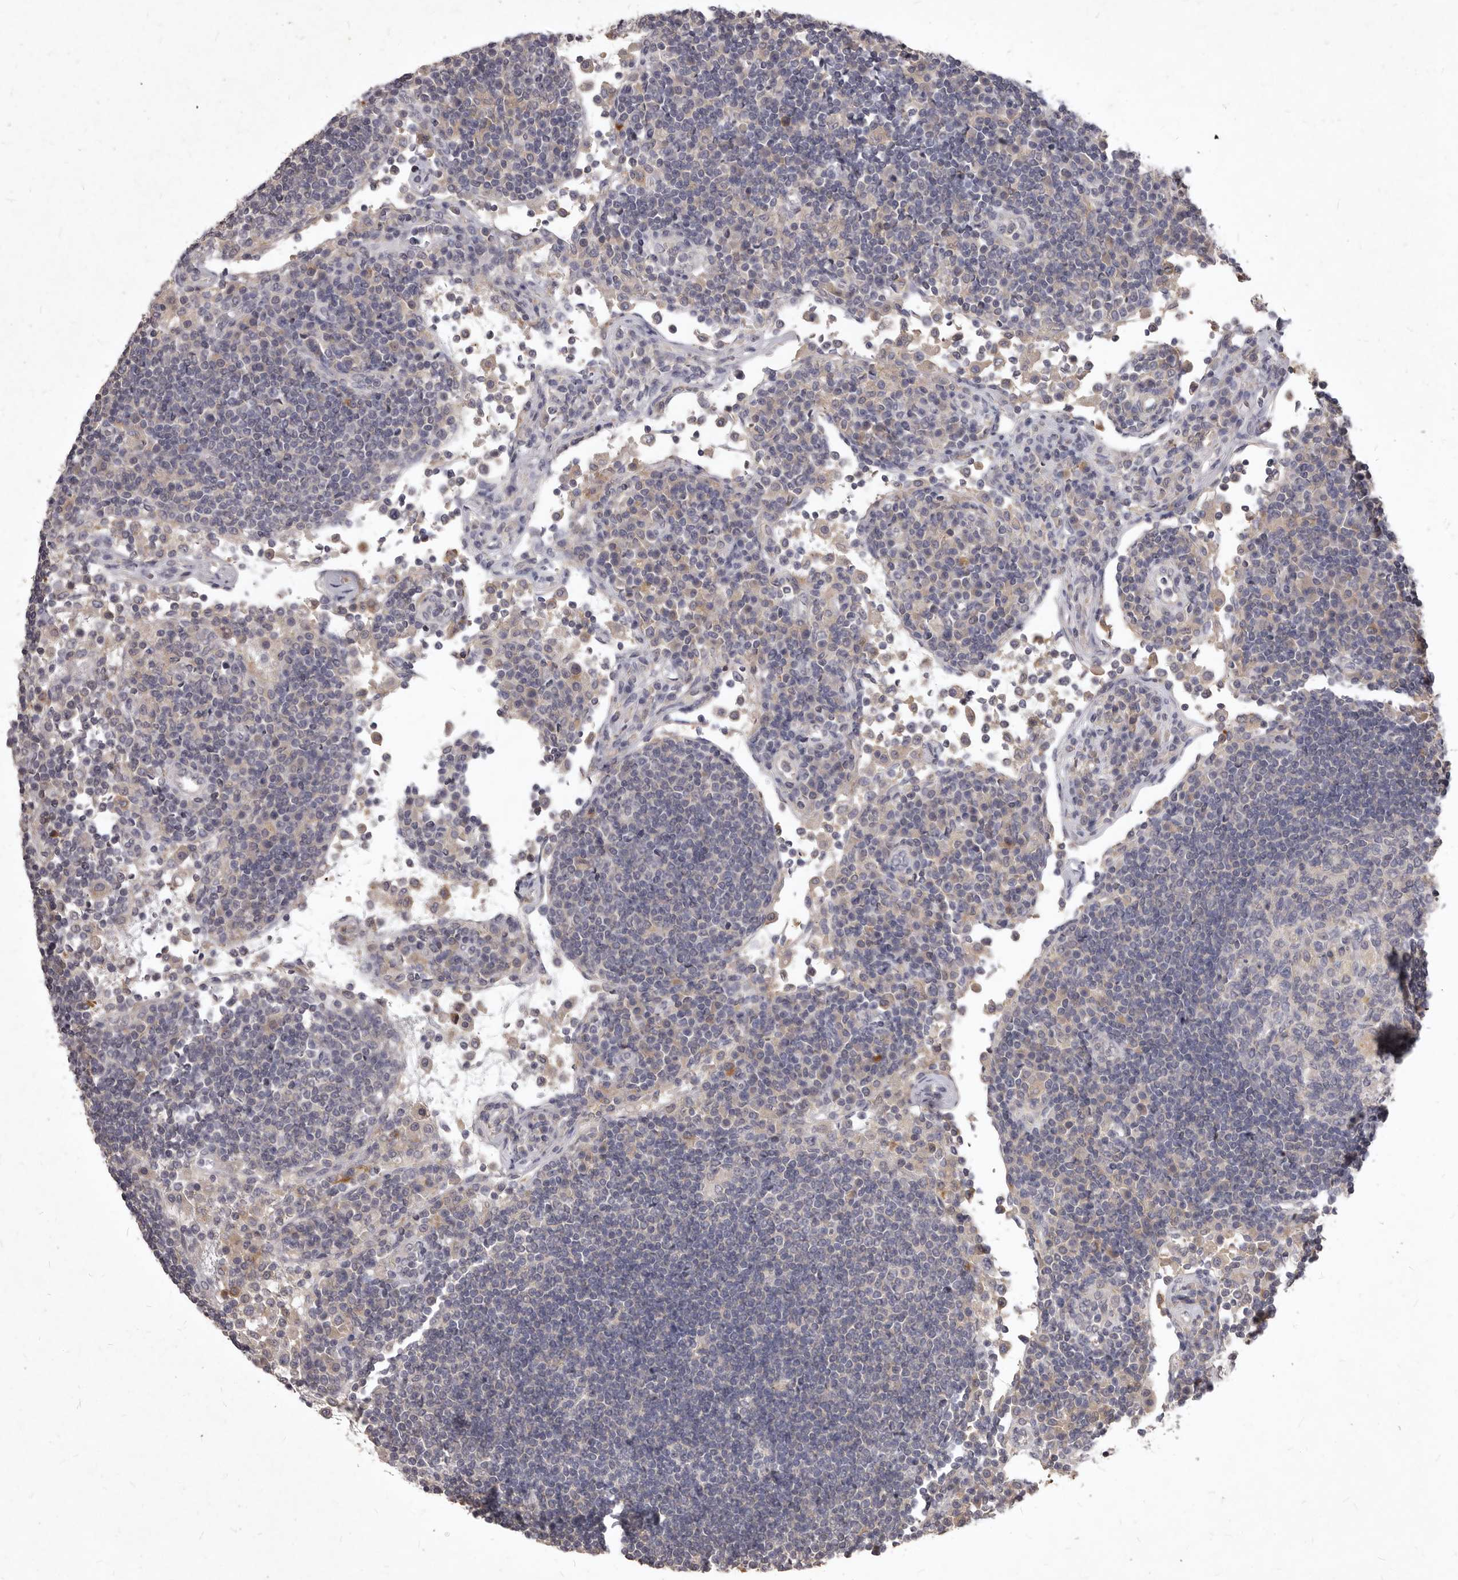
{"staining": {"intensity": "negative", "quantity": "none", "location": "none"}, "tissue": "lymph node", "cell_type": "Germinal center cells", "image_type": "normal", "snomed": [{"axis": "morphology", "description": "Normal tissue, NOS"}, {"axis": "topography", "description": "Lymph node"}], "caption": "A high-resolution micrograph shows immunohistochemistry staining of benign lymph node, which demonstrates no significant expression in germinal center cells.", "gene": "GPRC5C", "patient": {"sex": "female", "age": 53}}